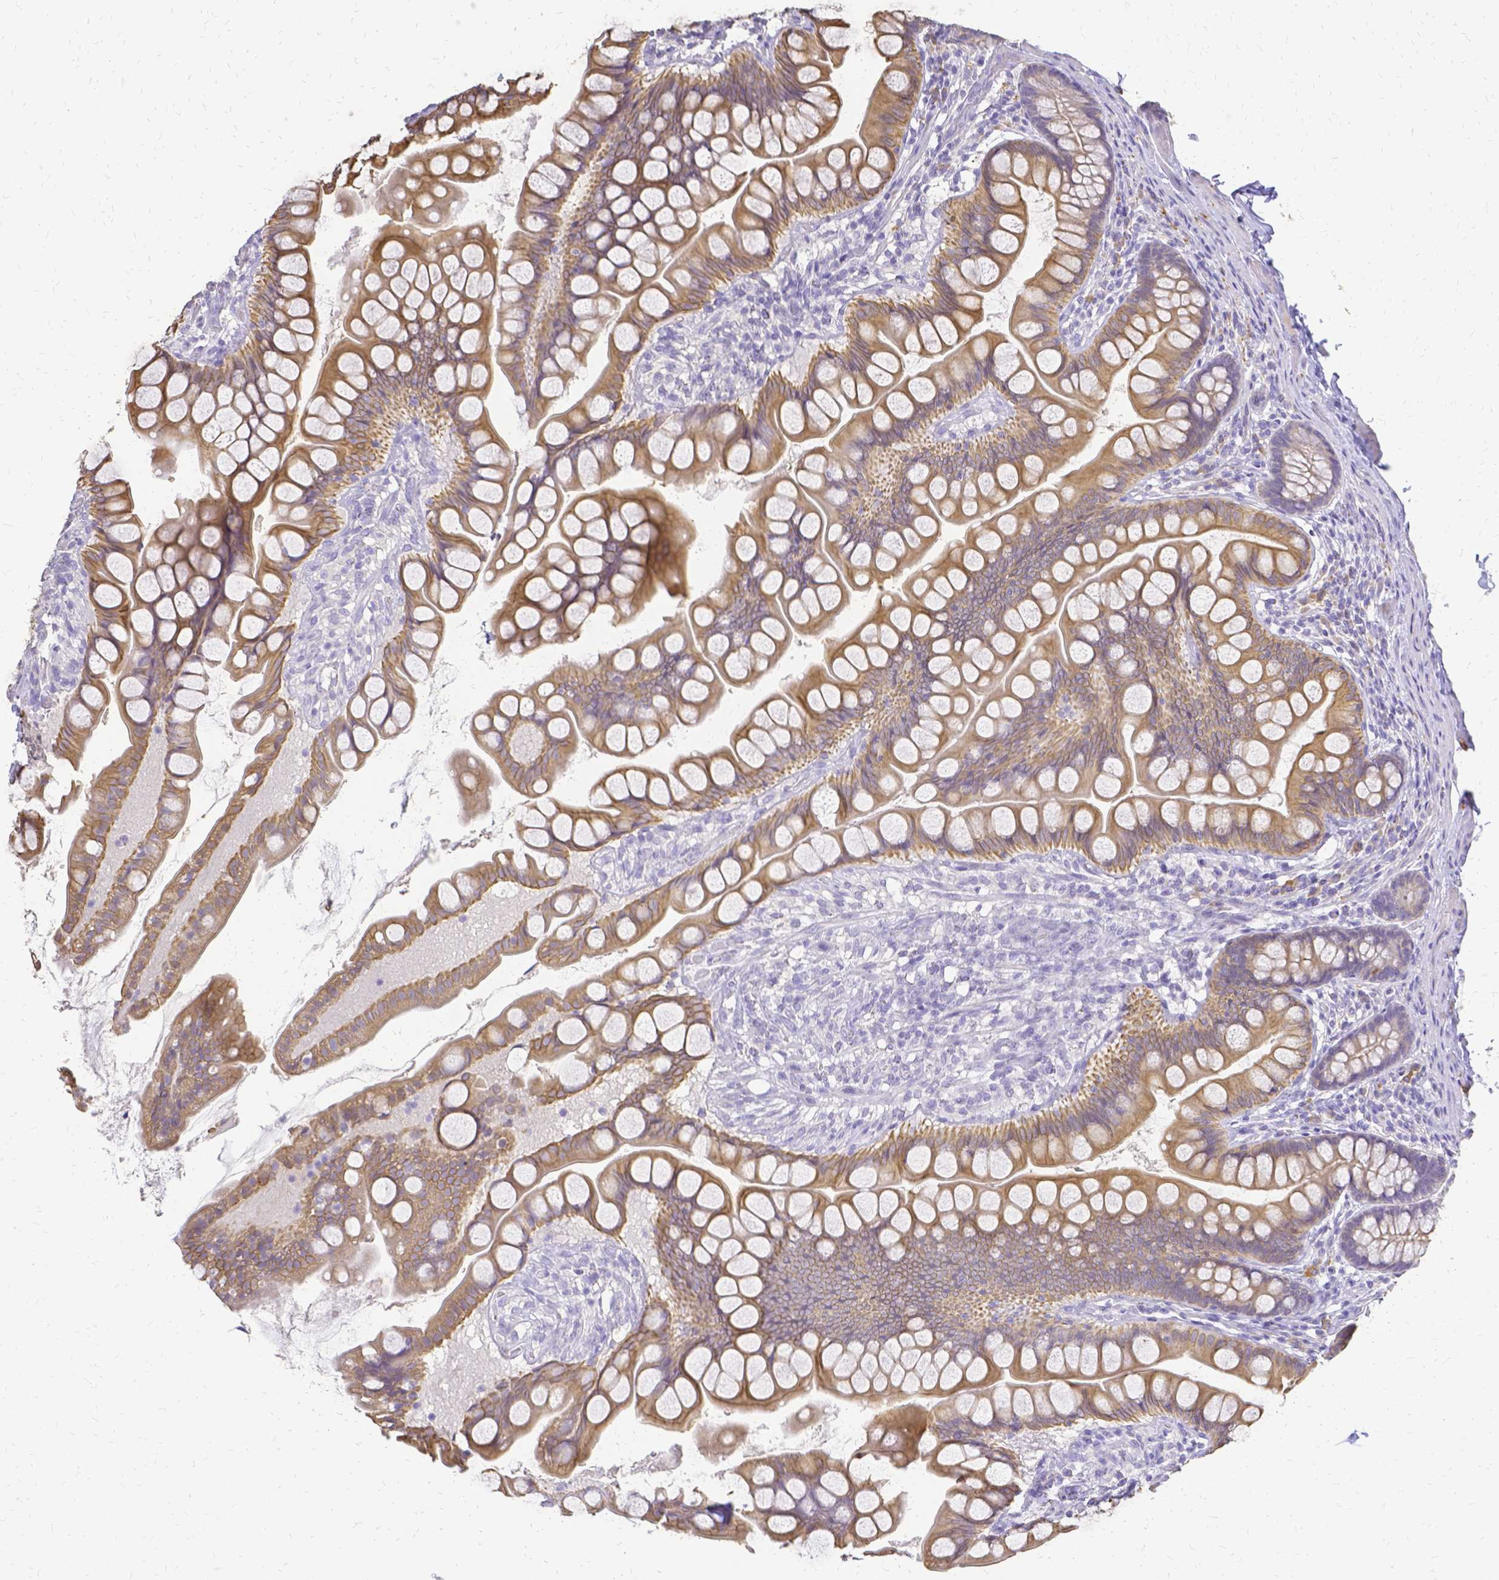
{"staining": {"intensity": "moderate", "quantity": ">75%", "location": "cytoplasmic/membranous"}, "tissue": "small intestine", "cell_type": "Glandular cells", "image_type": "normal", "snomed": [{"axis": "morphology", "description": "Normal tissue, NOS"}, {"axis": "topography", "description": "Small intestine"}], "caption": "Brown immunohistochemical staining in benign human small intestine displays moderate cytoplasmic/membranous staining in about >75% of glandular cells.", "gene": "CIB1", "patient": {"sex": "male", "age": 70}}